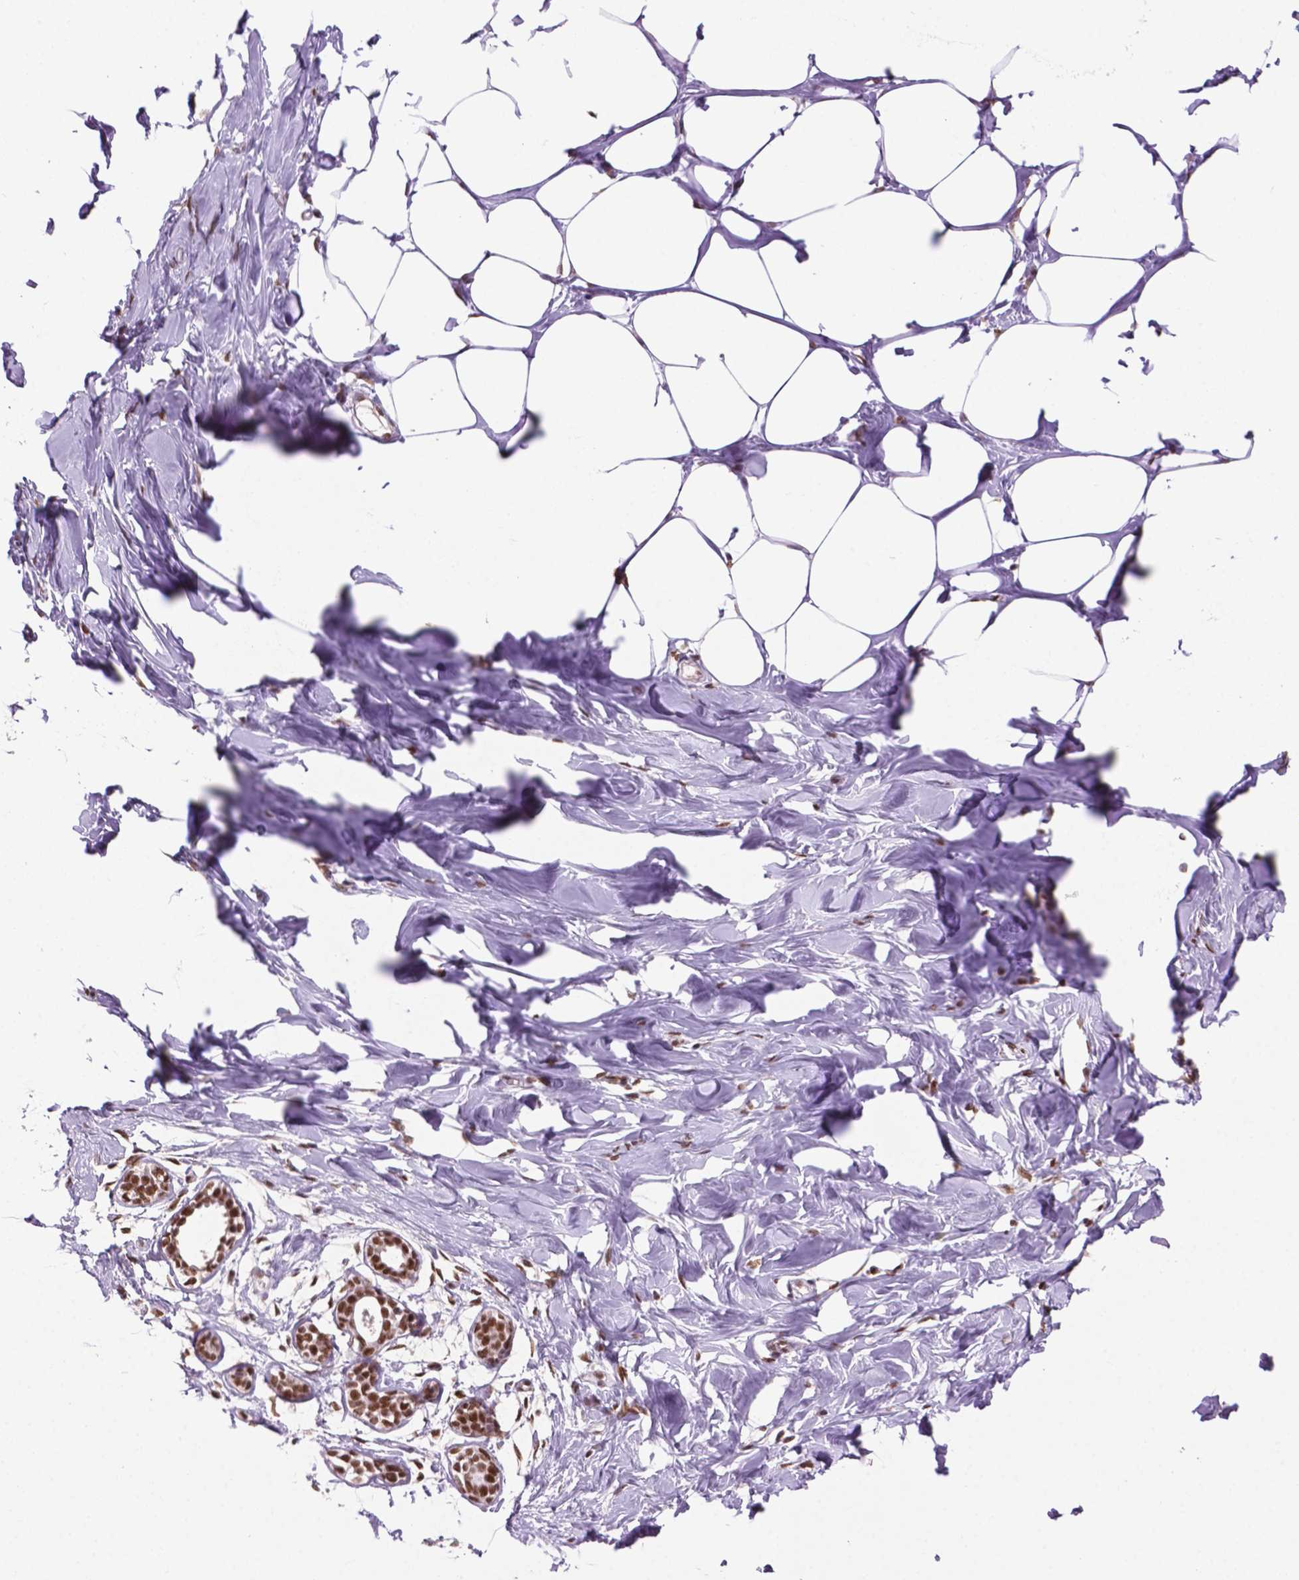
{"staining": {"intensity": "moderate", "quantity": ">75%", "location": "nuclear"}, "tissue": "breast", "cell_type": "Adipocytes", "image_type": "normal", "snomed": [{"axis": "morphology", "description": "Normal tissue, NOS"}, {"axis": "topography", "description": "Breast"}], "caption": "Unremarkable breast demonstrates moderate nuclear staining in about >75% of adipocytes Nuclei are stained in blue..", "gene": "MLH1", "patient": {"sex": "female", "age": 27}}